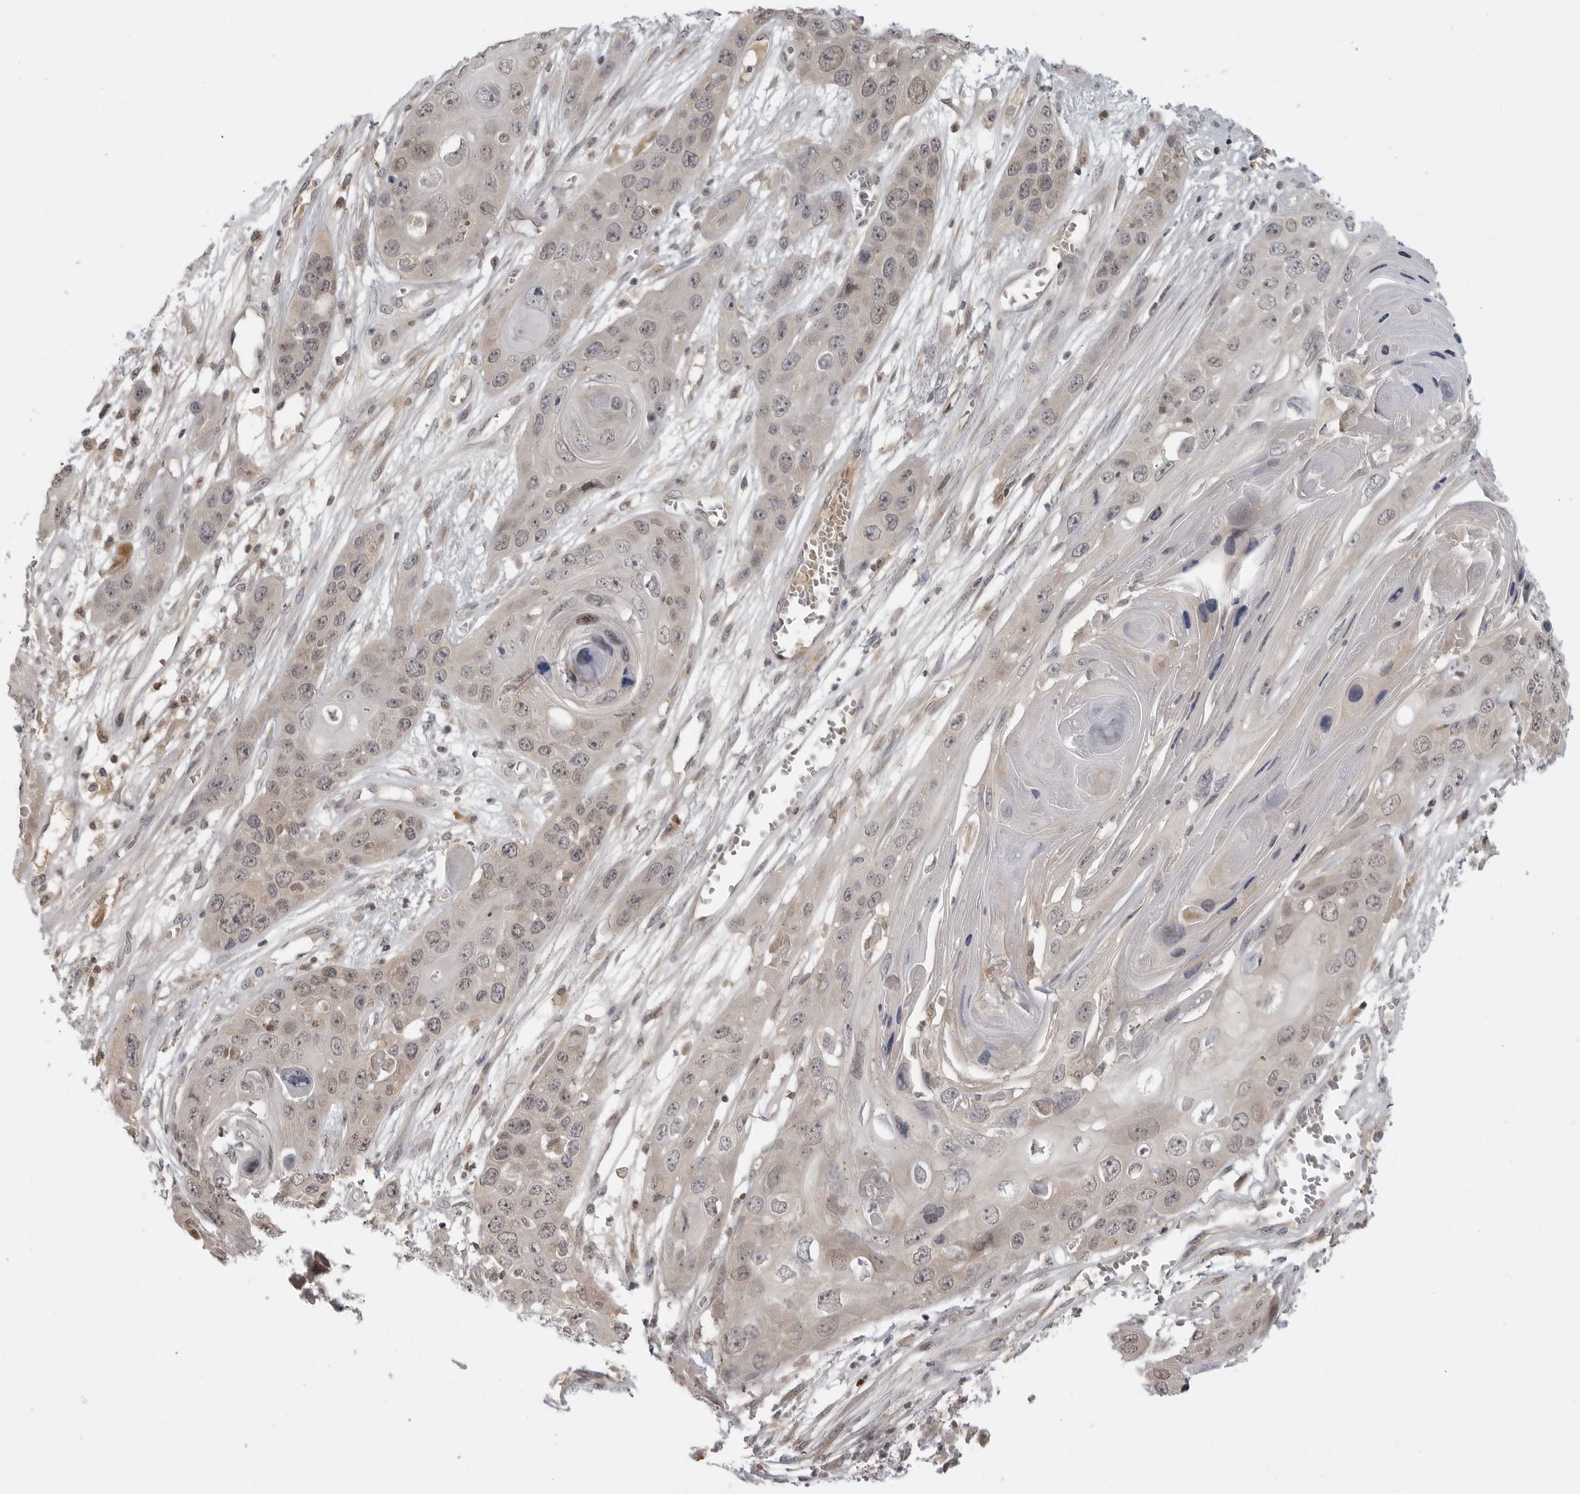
{"staining": {"intensity": "weak", "quantity": "<25%", "location": "nuclear"}, "tissue": "skin cancer", "cell_type": "Tumor cells", "image_type": "cancer", "snomed": [{"axis": "morphology", "description": "Squamous cell carcinoma, NOS"}, {"axis": "topography", "description": "Skin"}], "caption": "The photomicrograph reveals no significant expression in tumor cells of squamous cell carcinoma (skin).", "gene": "CTIF", "patient": {"sex": "male", "age": 55}}